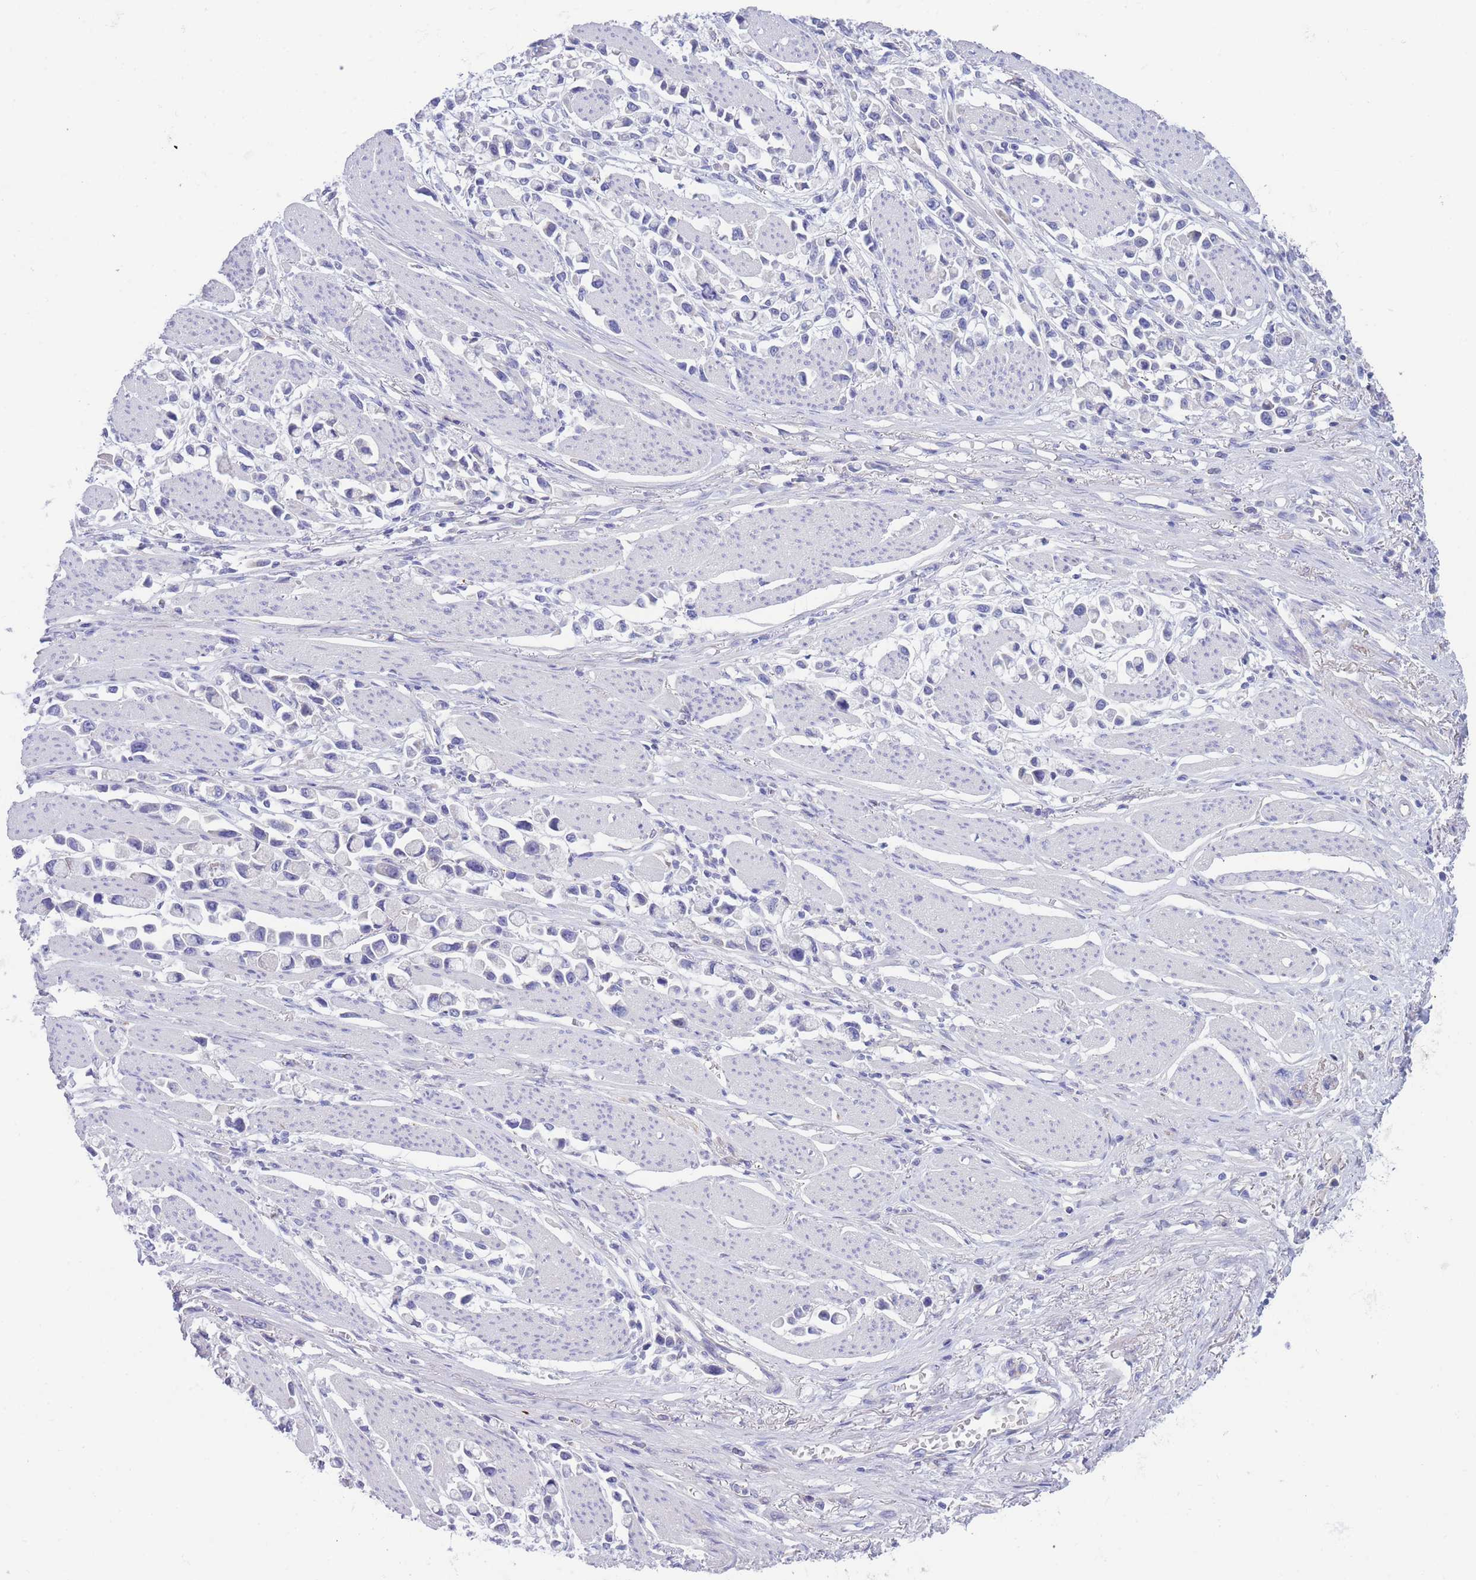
{"staining": {"intensity": "negative", "quantity": "none", "location": "none"}, "tissue": "stomach cancer", "cell_type": "Tumor cells", "image_type": "cancer", "snomed": [{"axis": "morphology", "description": "Adenocarcinoma, NOS"}, {"axis": "topography", "description": "Stomach"}], "caption": "Immunohistochemistry of stomach adenocarcinoma reveals no expression in tumor cells.", "gene": "PCDHB3", "patient": {"sex": "female", "age": 81}}